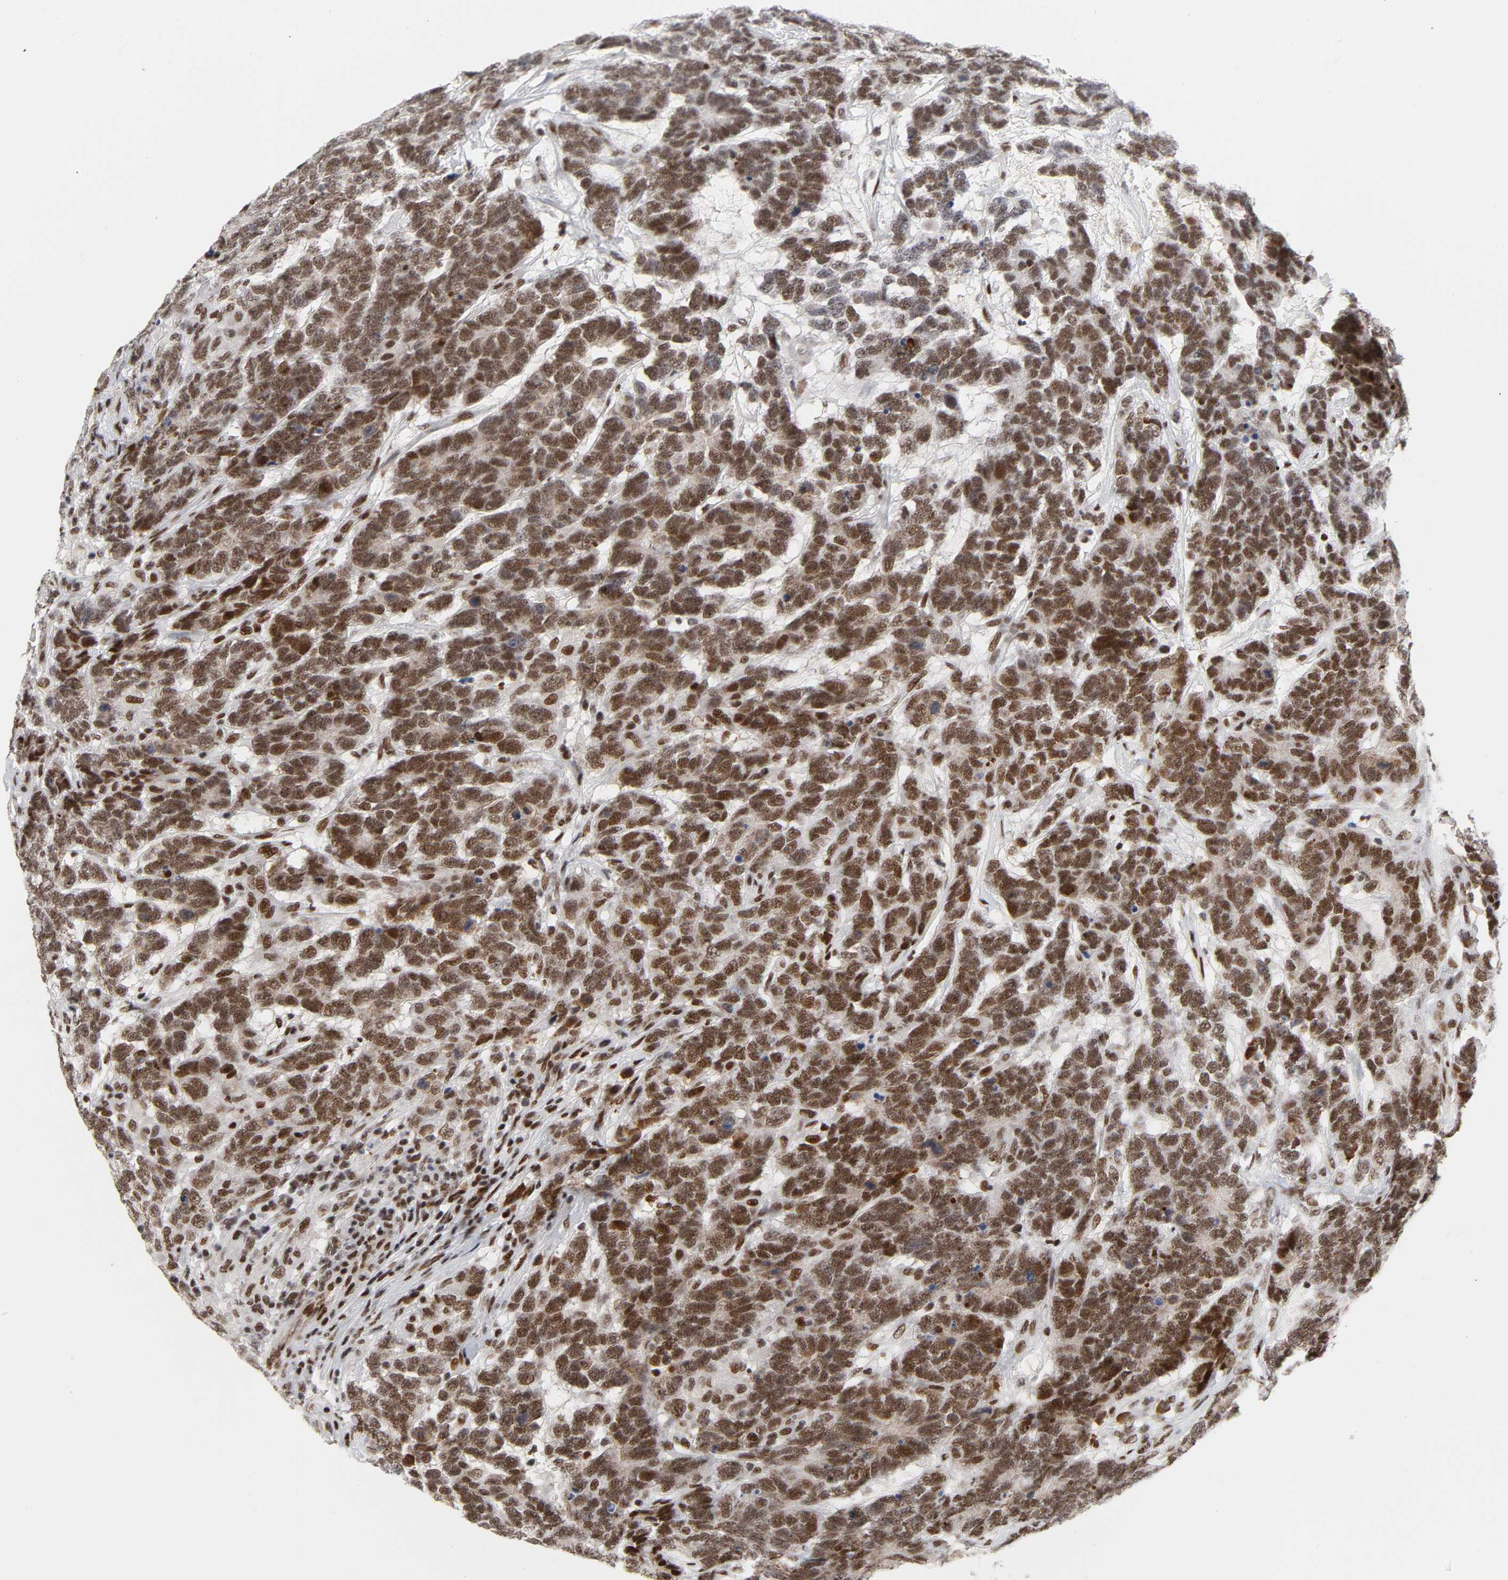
{"staining": {"intensity": "strong", "quantity": ">75%", "location": "nuclear"}, "tissue": "testis cancer", "cell_type": "Tumor cells", "image_type": "cancer", "snomed": [{"axis": "morphology", "description": "Carcinoma, Embryonal, NOS"}, {"axis": "topography", "description": "Testis"}], "caption": "Protein expression analysis of human testis embryonal carcinoma reveals strong nuclear expression in about >75% of tumor cells. Immunohistochemistry (ihc) stains the protein in brown and the nuclei are stained blue.", "gene": "CREBBP", "patient": {"sex": "male", "age": 26}}